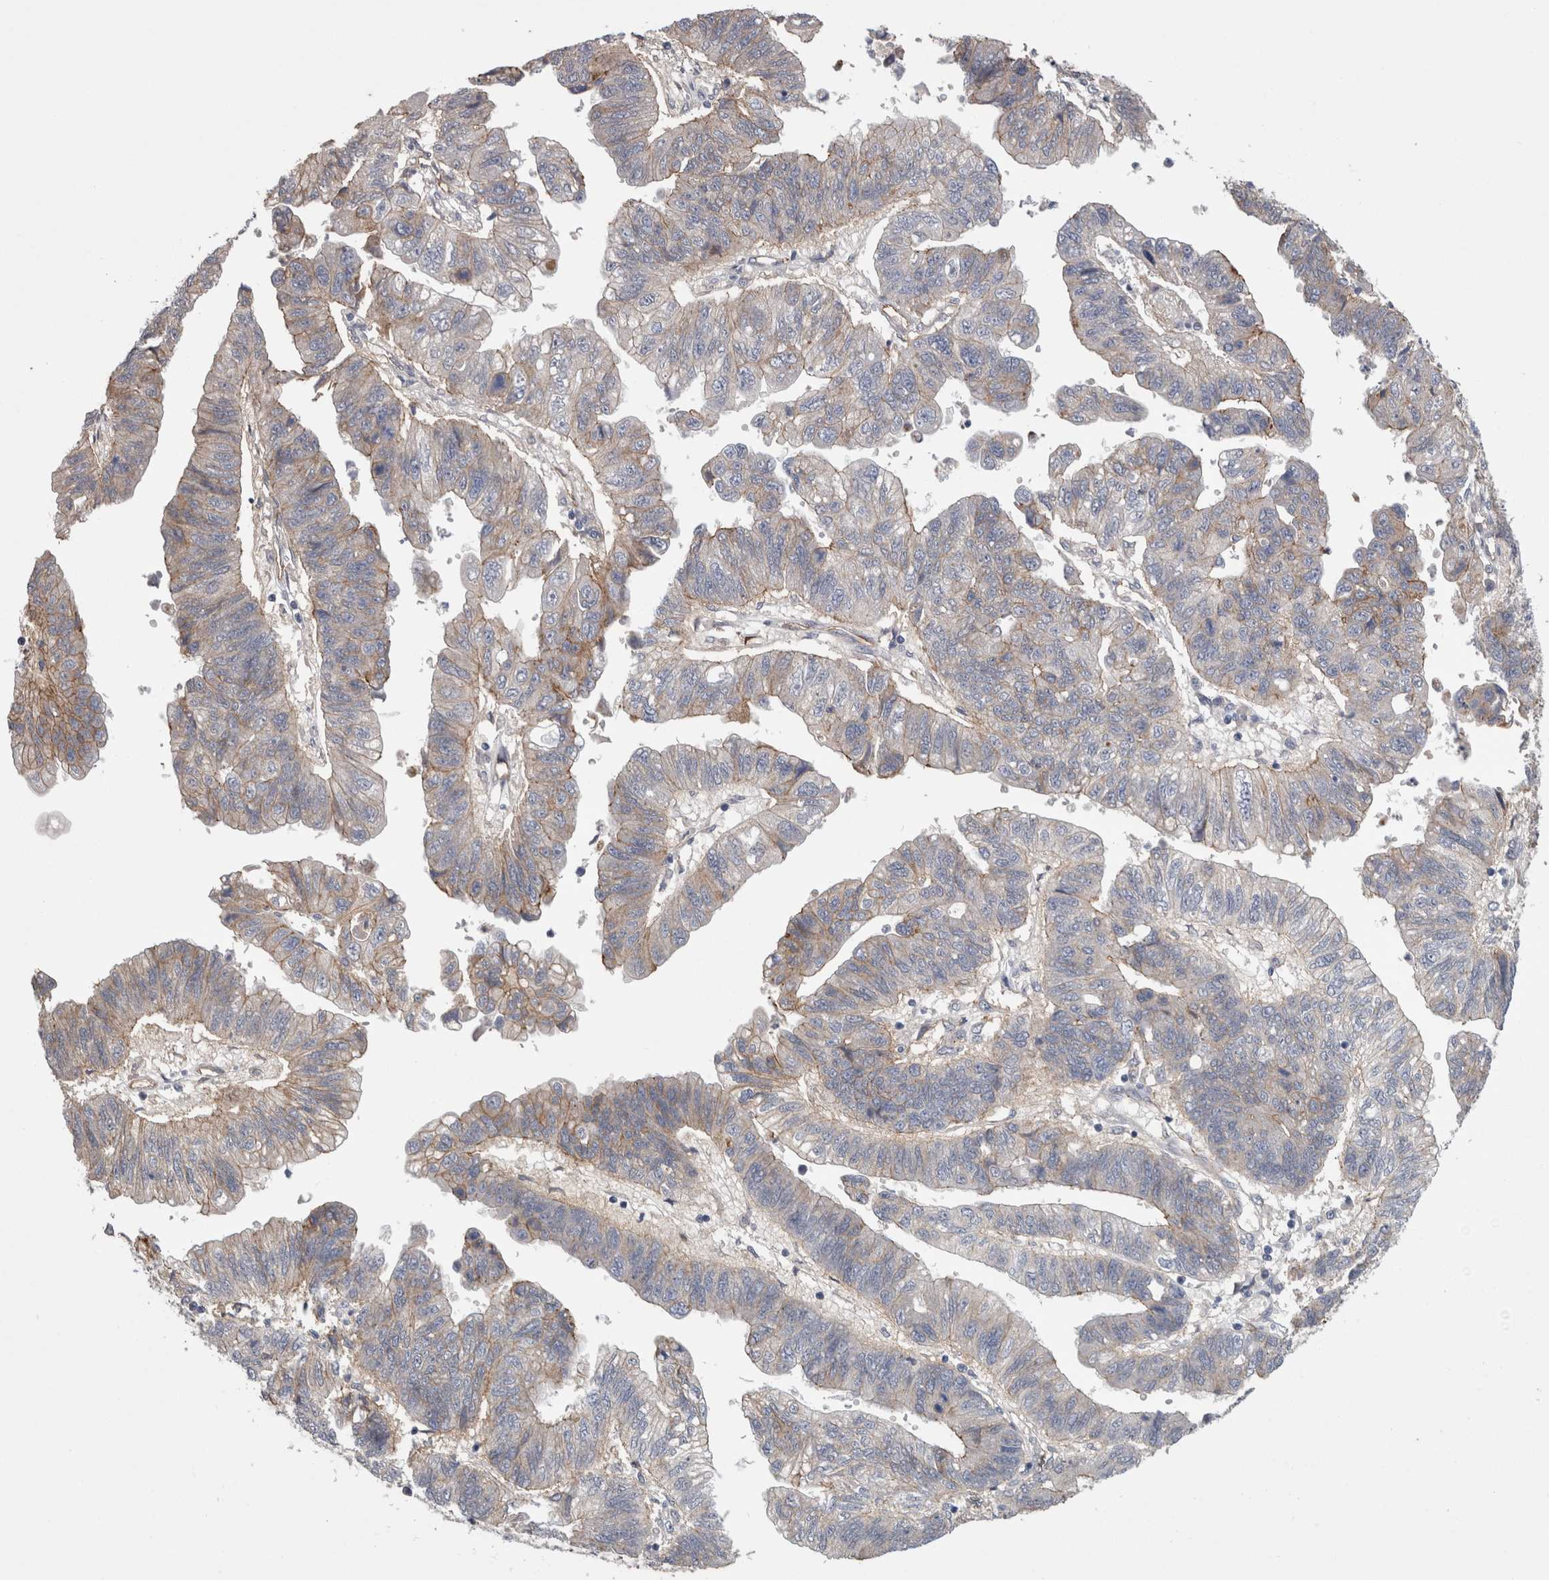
{"staining": {"intensity": "moderate", "quantity": "<25%", "location": "cytoplasmic/membranous"}, "tissue": "stomach cancer", "cell_type": "Tumor cells", "image_type": "cancer", "snomed": [{"axis": "morphology", "description": "Adenocarcinoma, NOS"}, {"axis": "topography", "description": "Stomach"}], "caption": "Stomach cancer stained with IHC reveals moderate cytoplasmic/membranous positivity in about <25% of tumor cells.", "gene": "NECTIN2", "patient": {"sex": "male", "age": 59}}